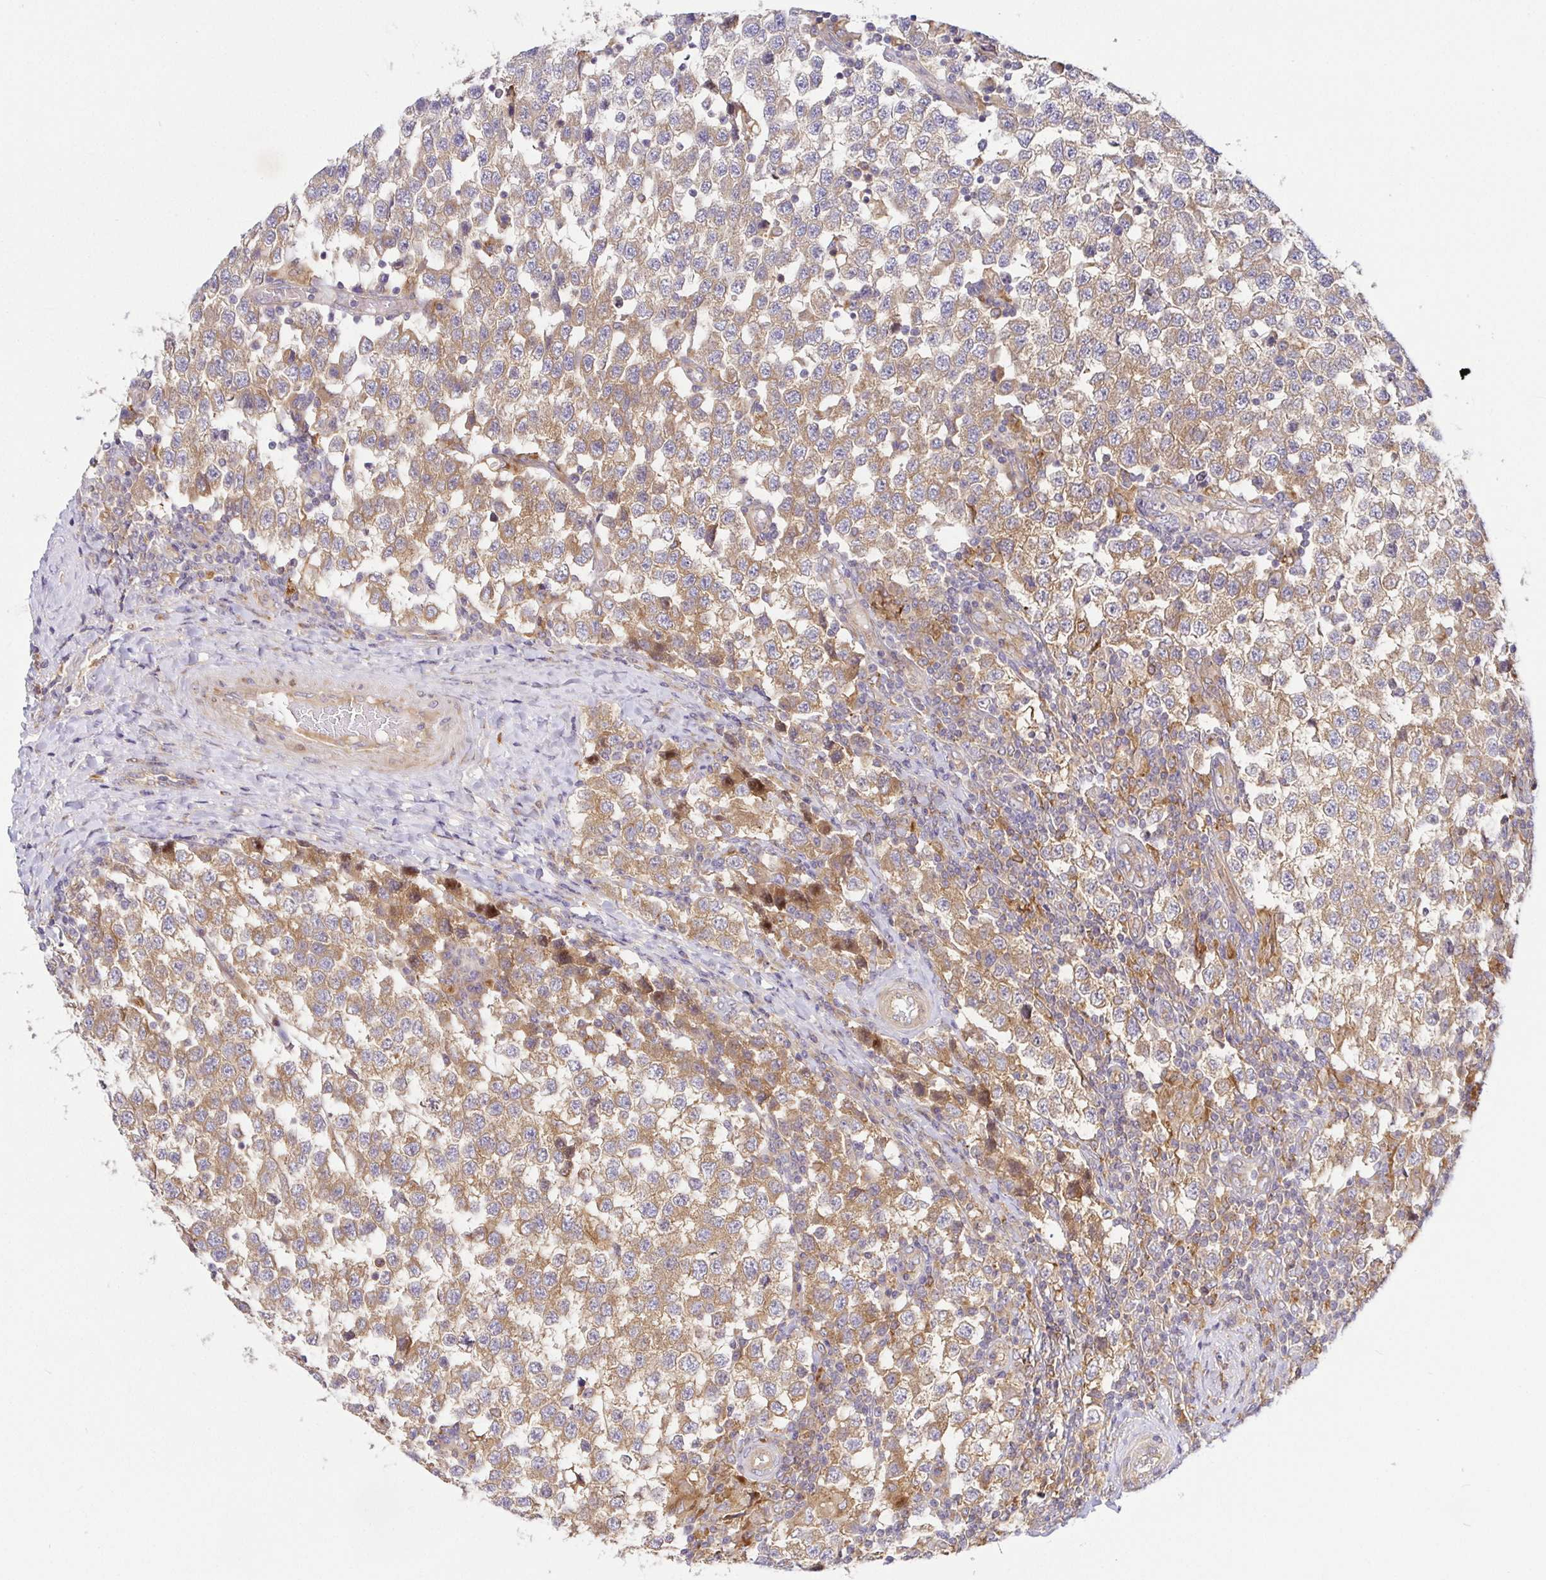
{"staining": {"intensity": "moderate", "quantity": ">75%", "location": "cytoplasmic/membranous"}, "tissue": "testis cancer", "cell_type": "Tumor cells", "image_type": "cancer", "snomed": [{"axis": "morphology", "description": "Seminoma, NOS"}, {"axis": "topography", "description": "Testis"}], "caption": "Immunohistochemical staining of testis cancer (seminoma) reveals moderate cytoplasmic/membranous protein positivity in approximately >75% of tumor cells.", "gene": "SNX8", "patient": {"sex": "male", "age": 34}}